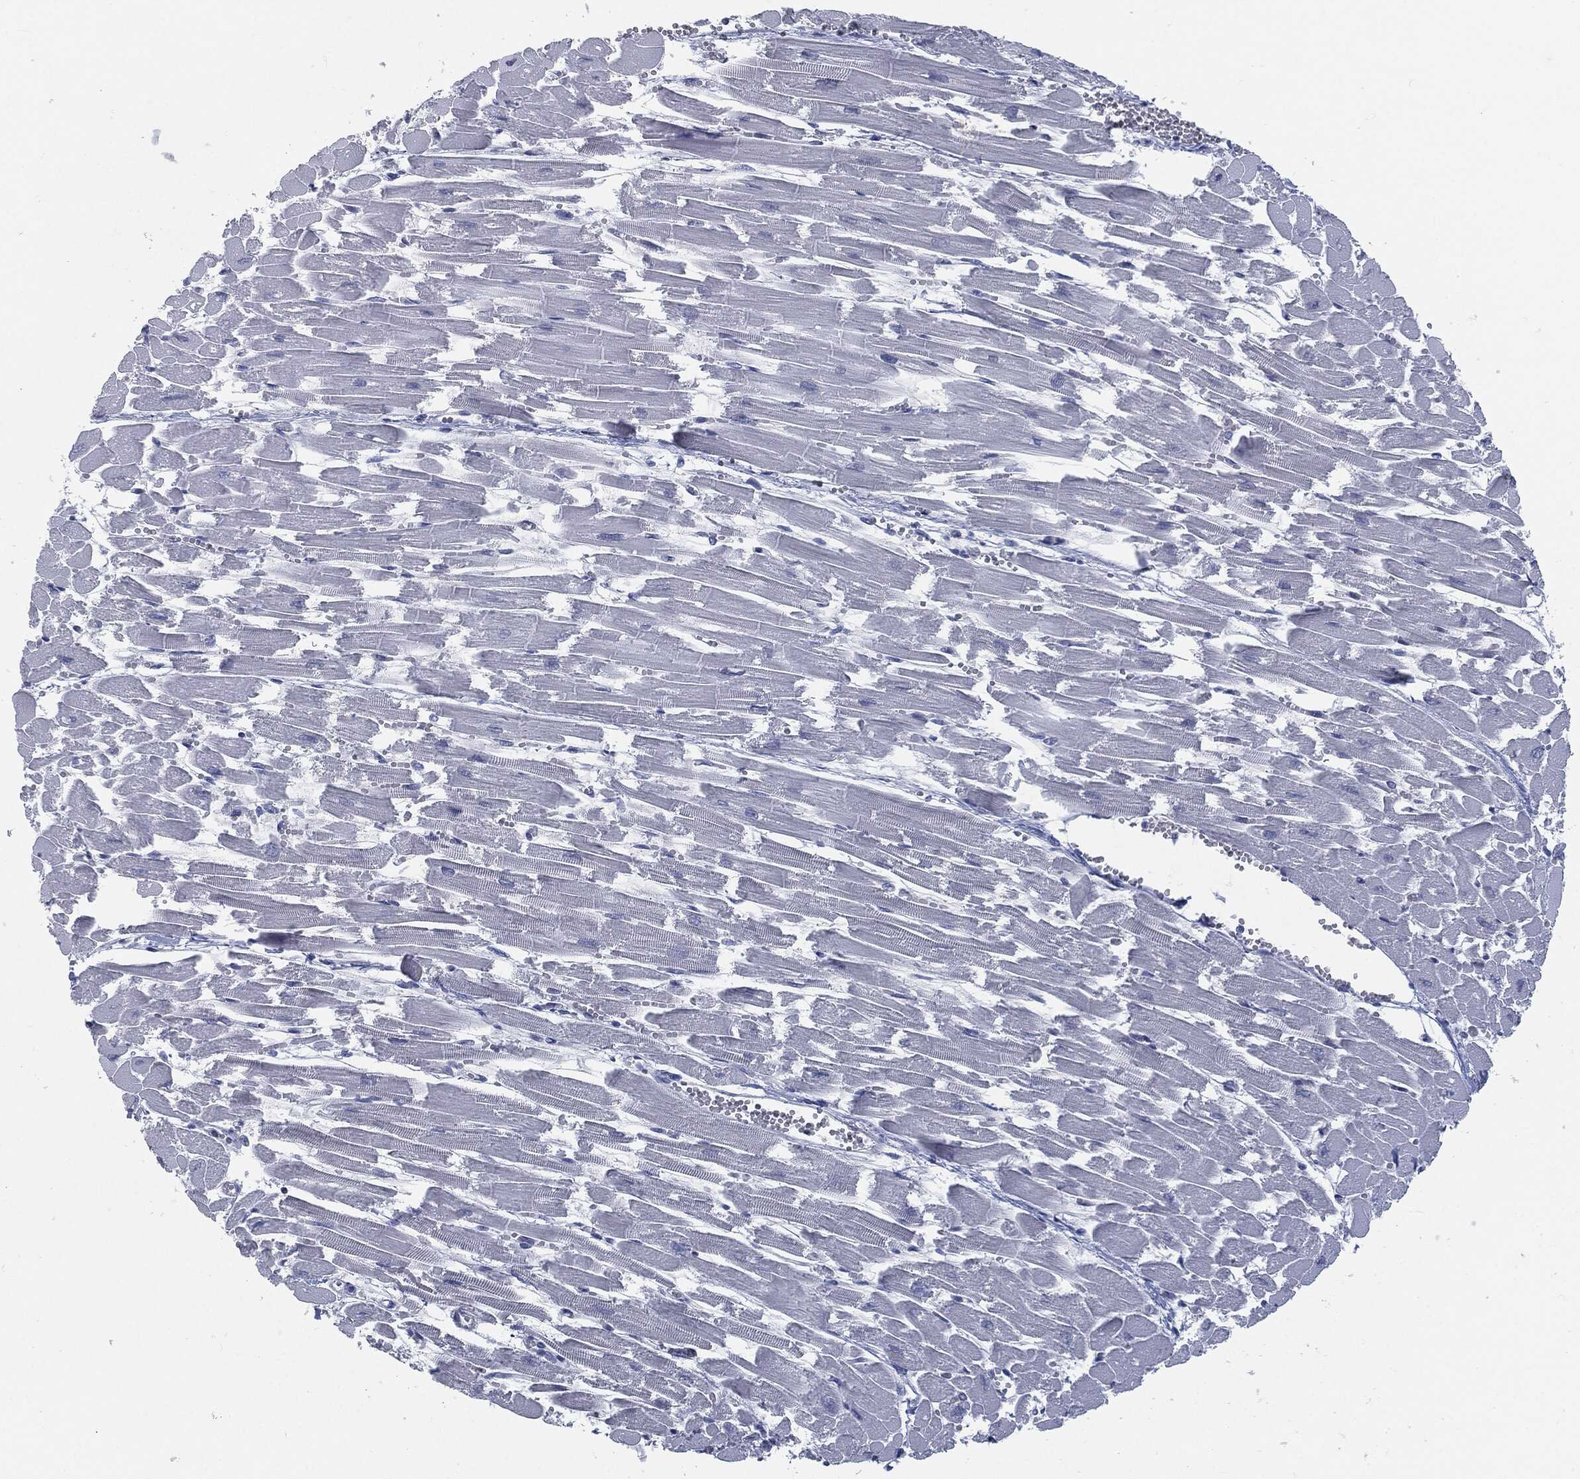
{"staining": {"intensity": "negative", "quantity": "none", "location": "none"}, "tissue": "heart muscle", "cell_type": "Cardiomyocytes", "image_type": "normal", "snomed": [{"axis": "morphology", "description": "Normal tissue, NOS"}, {"axis": "topography", "description": "Heart"}], "caption": "This histopathology image is of benign heart muscle stained with immunohistochemistry to label a protein in brown with the nuclei are counter-stained blue. There is no expression in cardiomyocytes.", "gene": "MST1", "patient": {"sex": "female", "age": 52}}